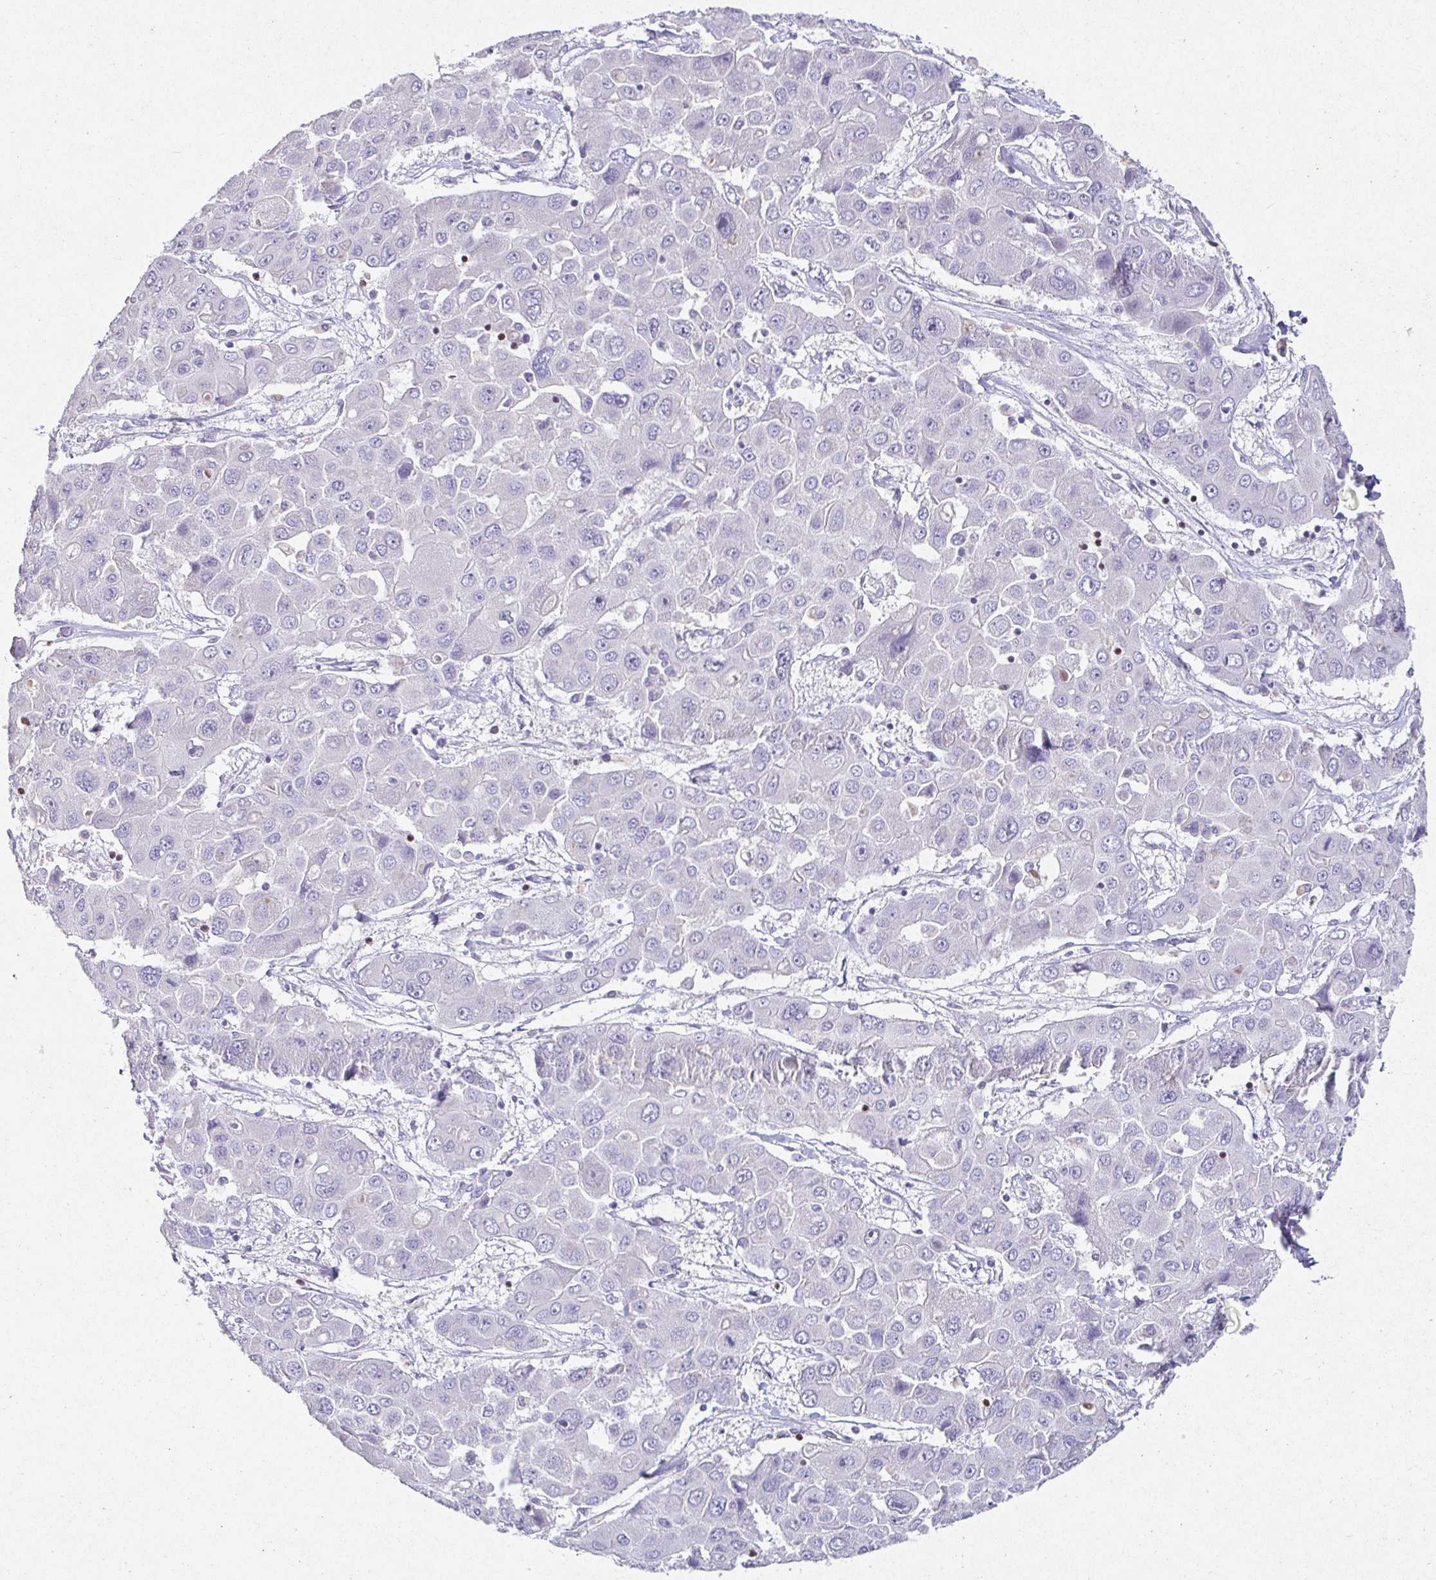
{"staining": {"intensity": "negative", "quantity": "none", "location": "none"}, "tissue": "liver cancer", "cell_type": "Tumor cells", "image_type": "cancer", "snomed": [{"axis": "morphology", "description": "Cholangiocarcinoma"}, {"axis": "topography", "description": "Liver"}], "caption": "This is an immunohistochemistry (IHC) image of human cholangiocarcinoma (liver). There is no staining in tumor cells.", "gene": "SATB1", "patient": {"sex": "male", "age": 67}}